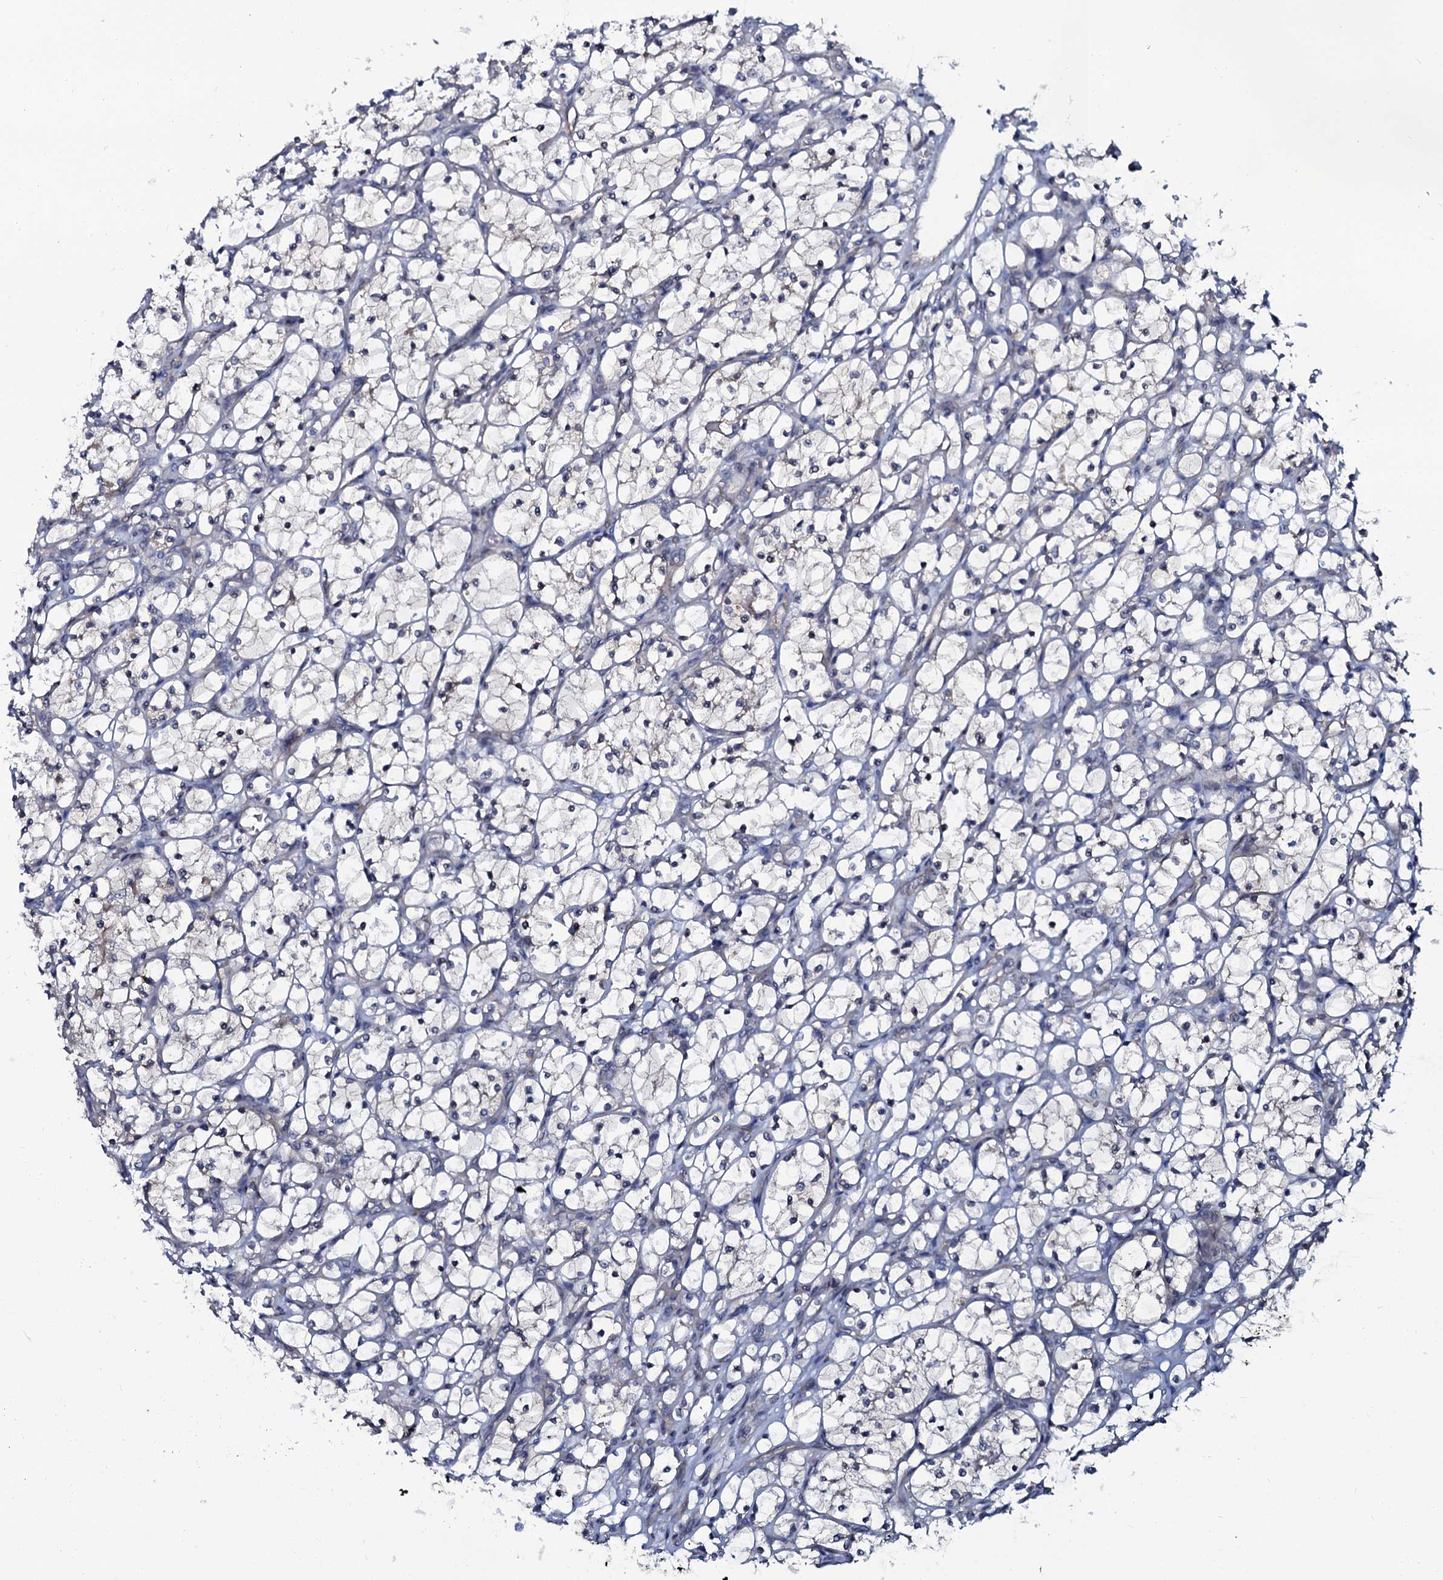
{"staining": {"intensity": "negative", "quantity": "none", "location": "none"}, "tissue": "renal cancer", "cell_type": "Tumor cells", "image_type": "cancer", "snomed": [{"axis": "morphology", "description": "Adenocarcinoma, NOS"}, {"axis": "topography", "description": "Kidney"}], "caption": "This is a histopathology image of immunohistochemistry staining of renal adenocarcinoma, which shows no staining in tumor cells.", "gene": "C10orf88", "patient": {"sex": "female", "age": 69}}